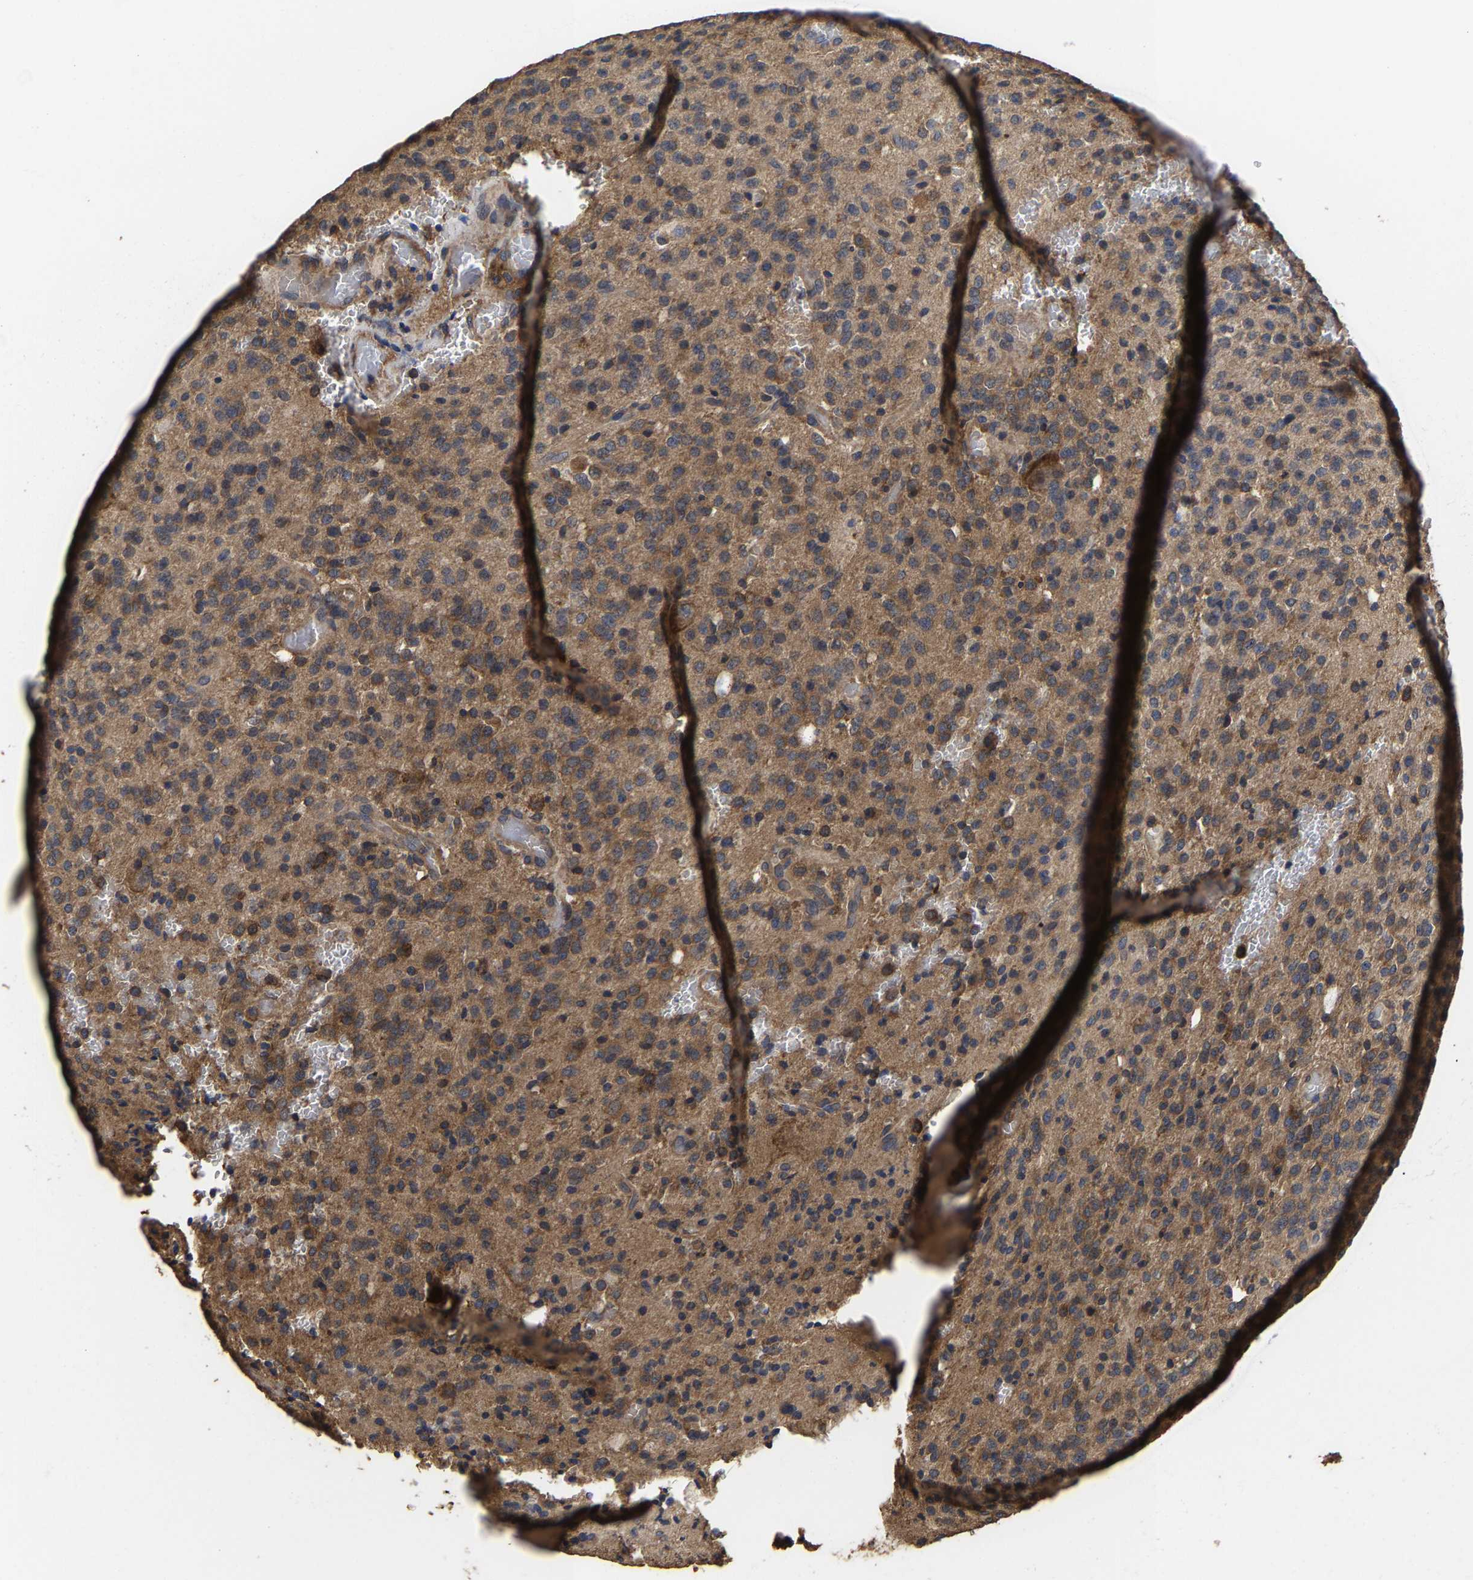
{"staining": {"intensity": "moderate", "quantity": ">75%", "location": "cytoplasmic/membranous"}, "tissue": "glioma", "cell_type": "Tumor cells", "image_type": "cancer", "snomed": [{"axis": "morphology", "description": "Glioma, malignant, High grade"}, {"axis": "topography", "description": "Brain"}], "caption": "There is medium levels of moderate cytoplasmic/membranous positivity in tumor cells of glioma, as demonstrated by immunohistochemical staining (brown color).", "gene": "ITCH", "patient": {"sex": "male", "age": 34}}